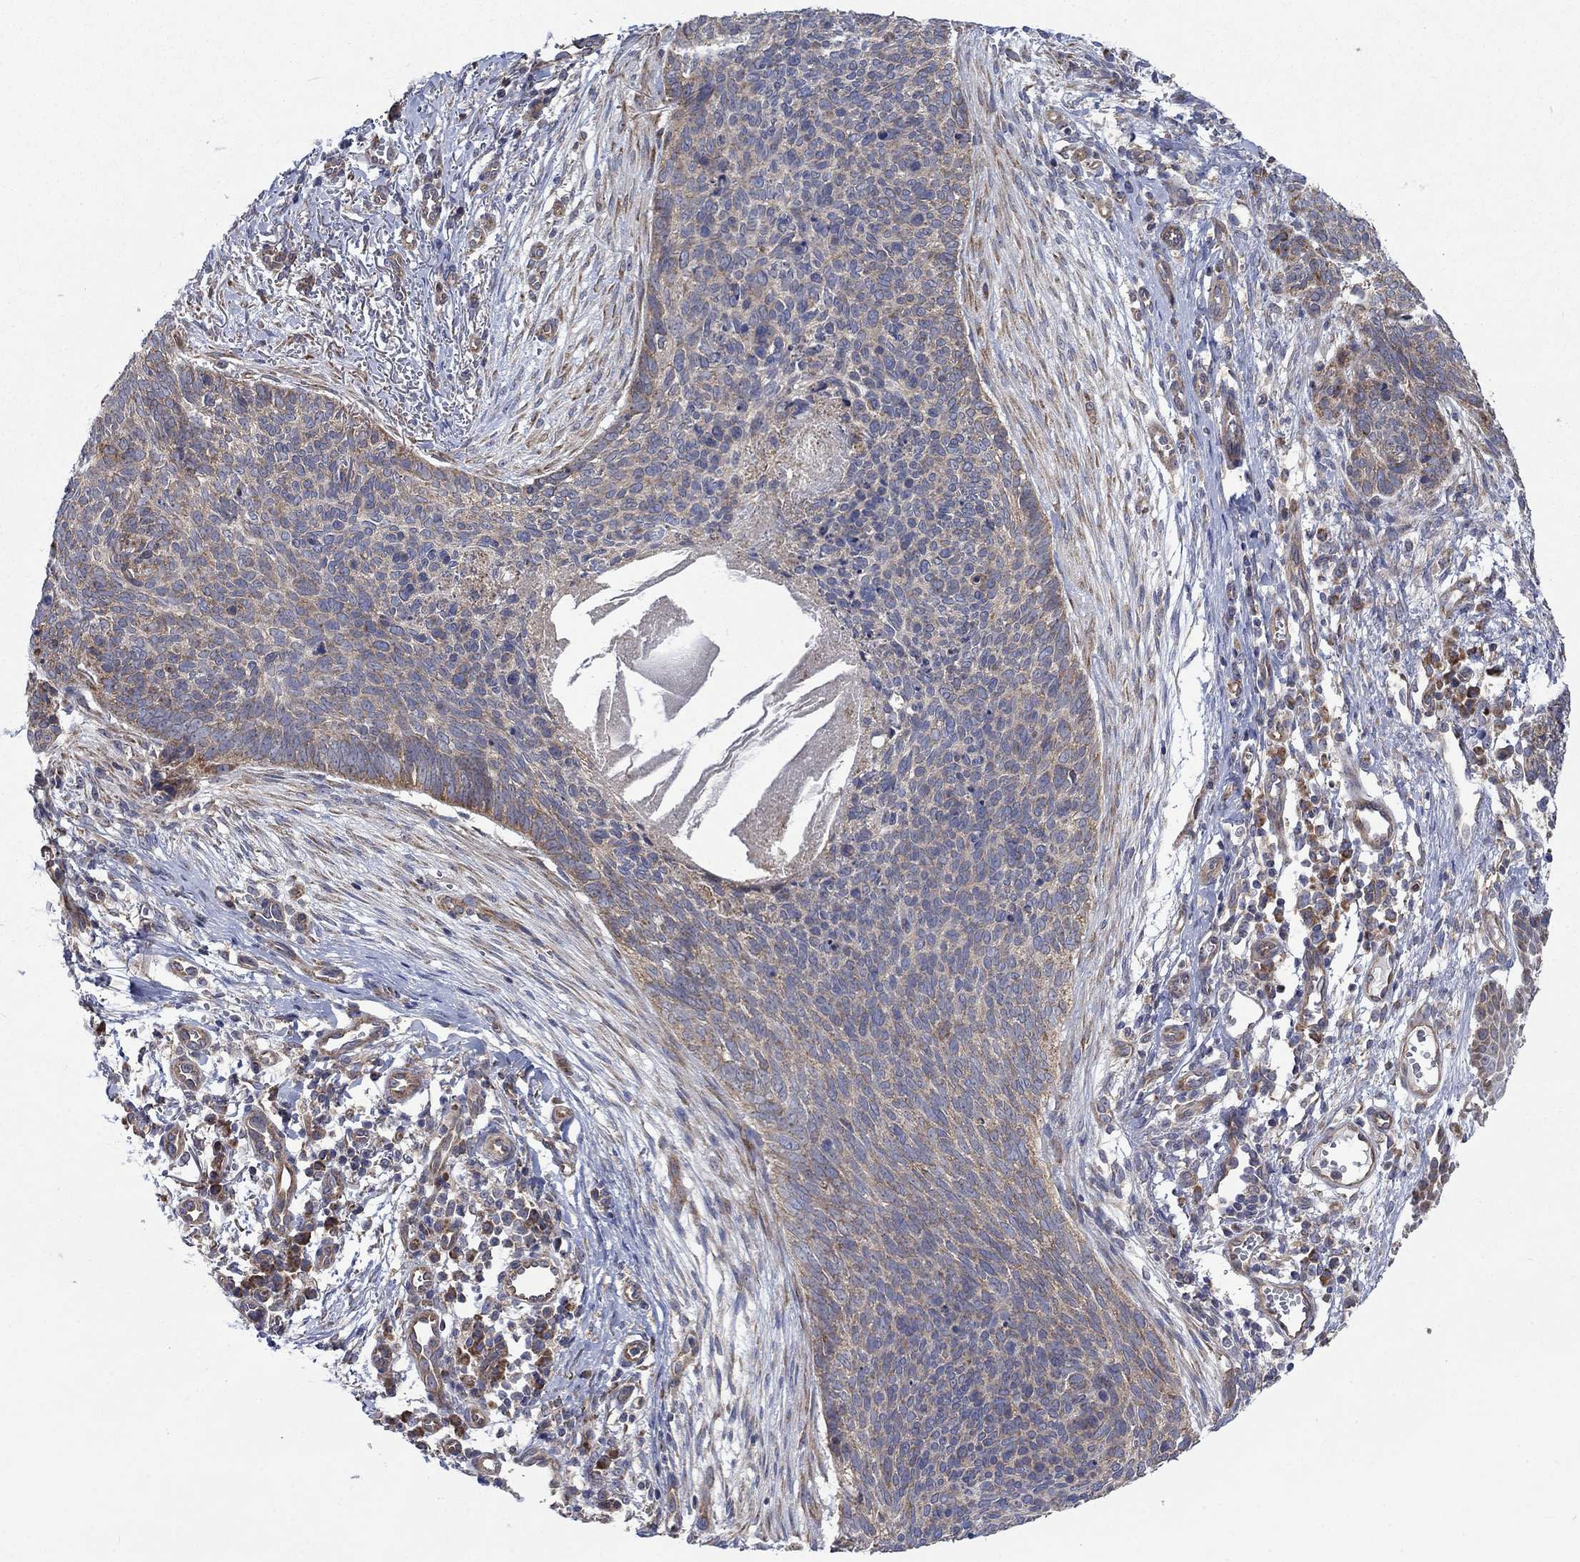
{"staining": {"intensity": "weak", "quantity": "25%-75%", "location": "cytoplasmic/membranous"}, "tissue": "skin cancer", "cell_type": "Tumor cells", "image_type": "cancer", "snomed": [{"axis": "morphology", "description": "Basal cell carcinoma"}, {"axis": "topography", "description": "Skin"}], "caption": "IHC of human skin cancer displays low levels of weak cytoplasmic/membranous positivity in approximately 25%-75% of tumor cells. (DAB = brown stain, brightfield microscopy at high magnification).", "gene": "RPLP0", "patient": {"sex": "male", "age": 64}}